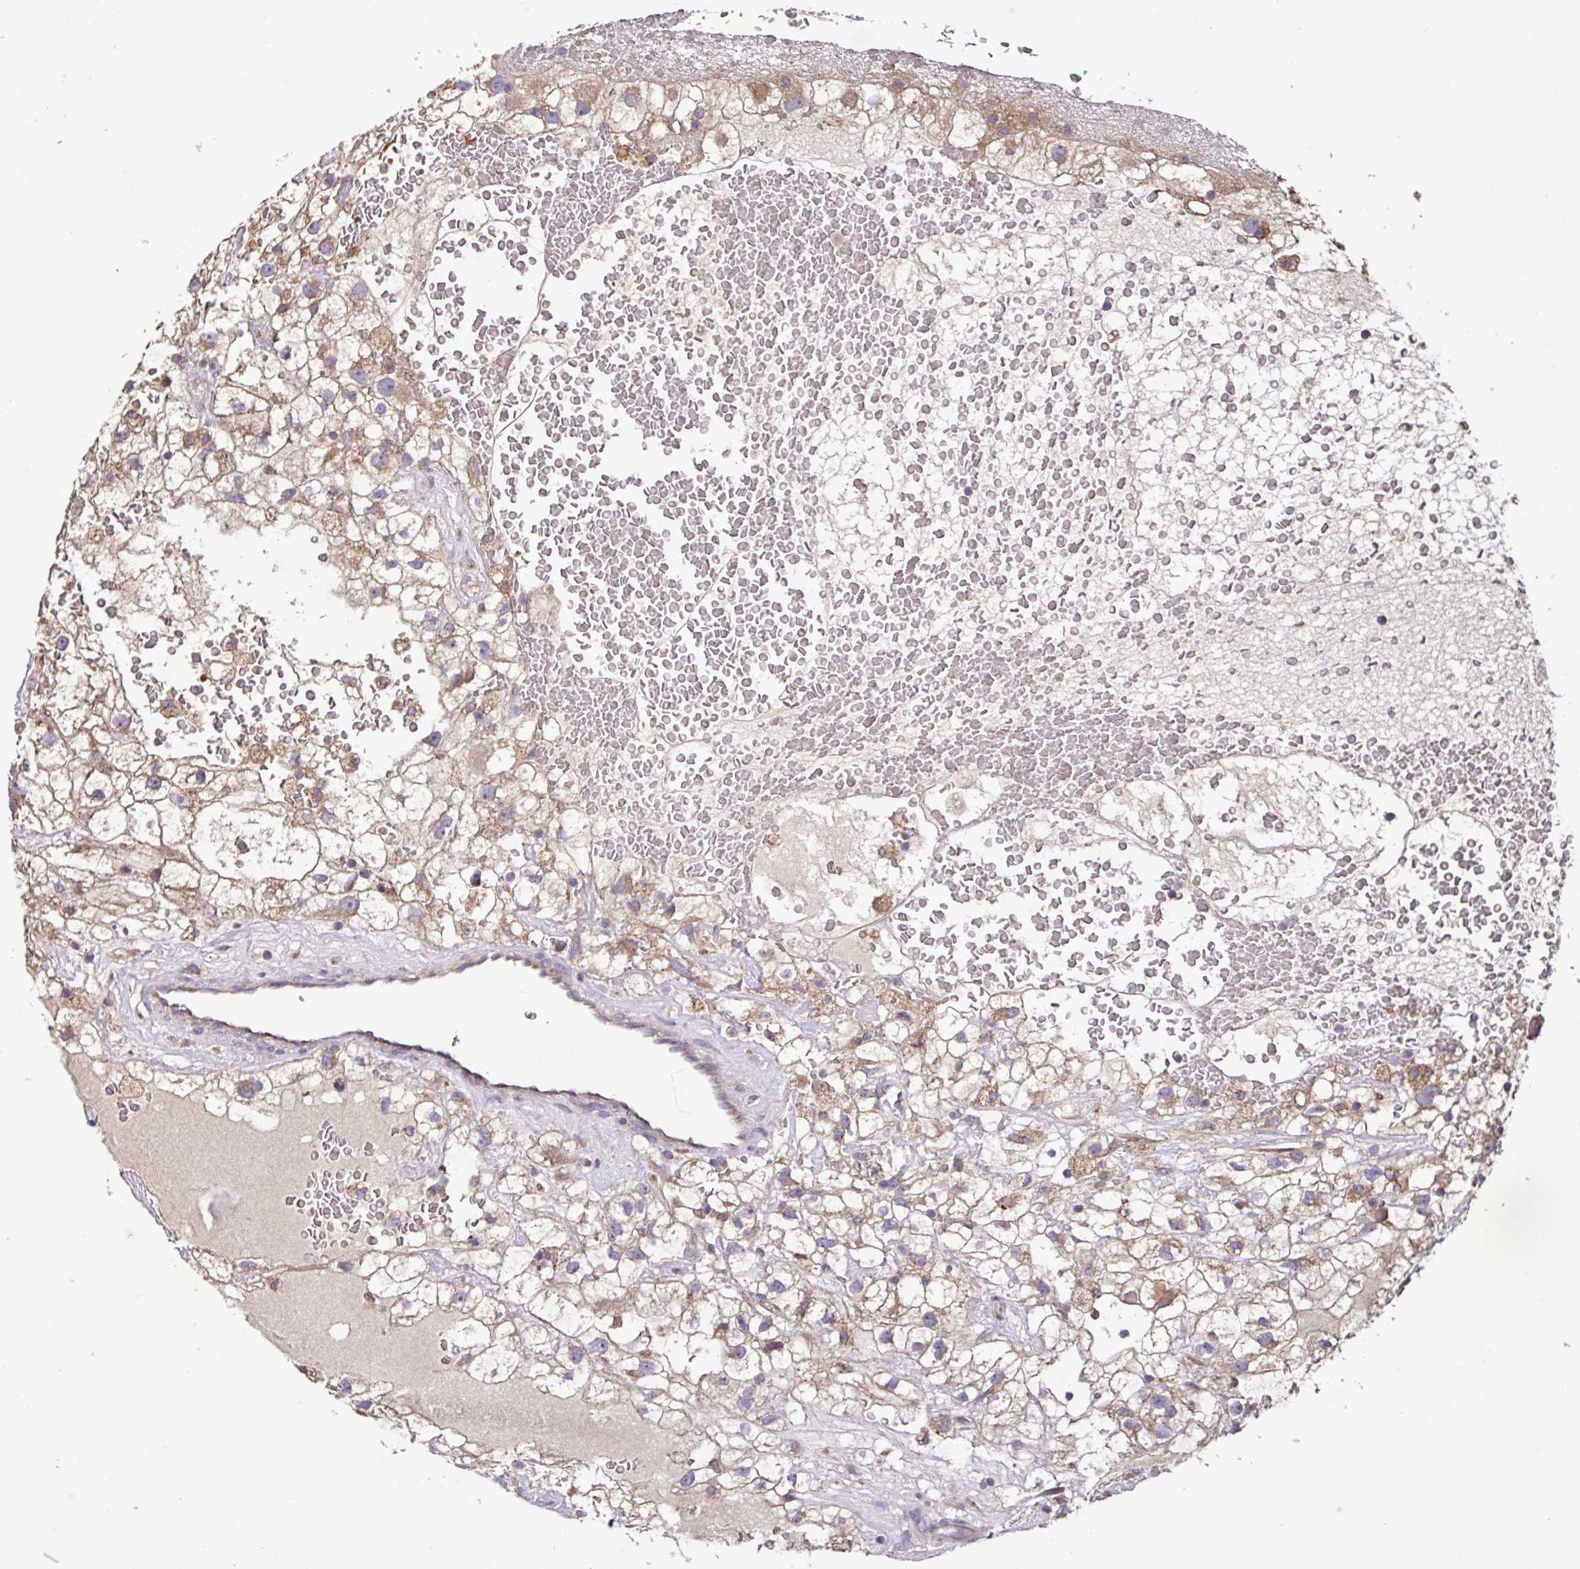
{"staining": {"intensity": "moderate", "quantity": "<25%", "location": "cytoplasmic/membranous"}, "tissue": "renal cancer", "cell_type": "Tumor cells", "image_type": "cancer", "snomed": [{"axis": "morphology", "description": "Adenocarcinoma, NOS"}, {"axis": "topography", "description": "Kidney"}], "caption": "Immunohistochemistry (DAB (3,3'-diaminobenzidine)) staining of human adenocarcinoma (renal) displays moderate cytoplasmic/membranous protein expression in about <25% of tumor cells.", "gene": "PTPRQ", "patient": {"sex": "male", "age": 59}}